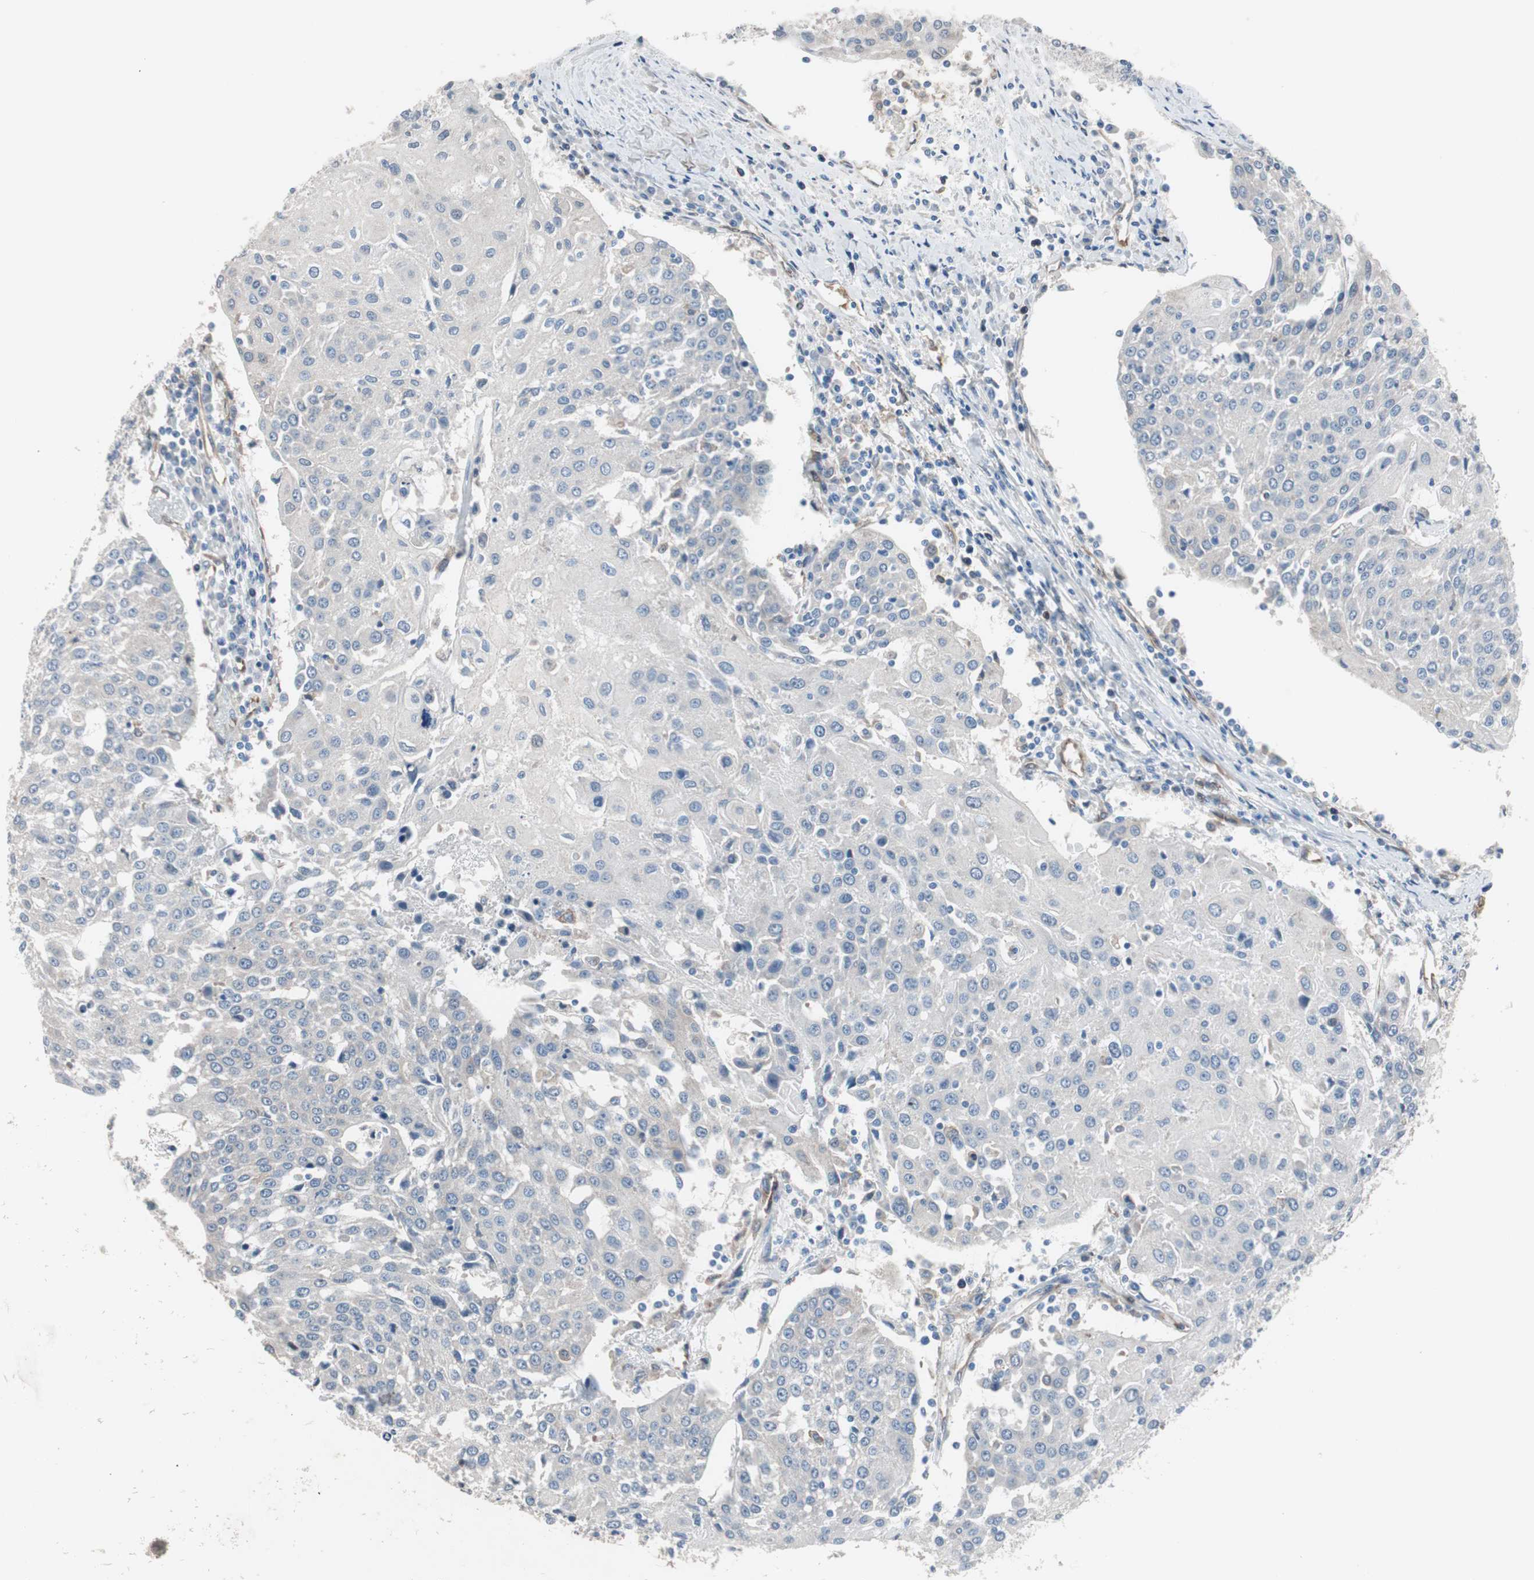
{"staining": {"intensity": "negative", "quantity": "none", "location": "none"}, "tissue": "urothelial cancer", "cell_type": "Tumor cells", "image_type": "cancer", "snomed": [{"axis": "morphology", "description": "Urothelial carcinoma, High grade"}, {"axis": "topography", "description": "Urinary bladder"}], "caption": "A high-resolution micrograph shows immunohistochemistry staining of urothelial carcinoma (high-grade), which displays no significant expression in tumor cells.", "gene": "SWAP70", "patient": {"sex": "female", "age": 85}}